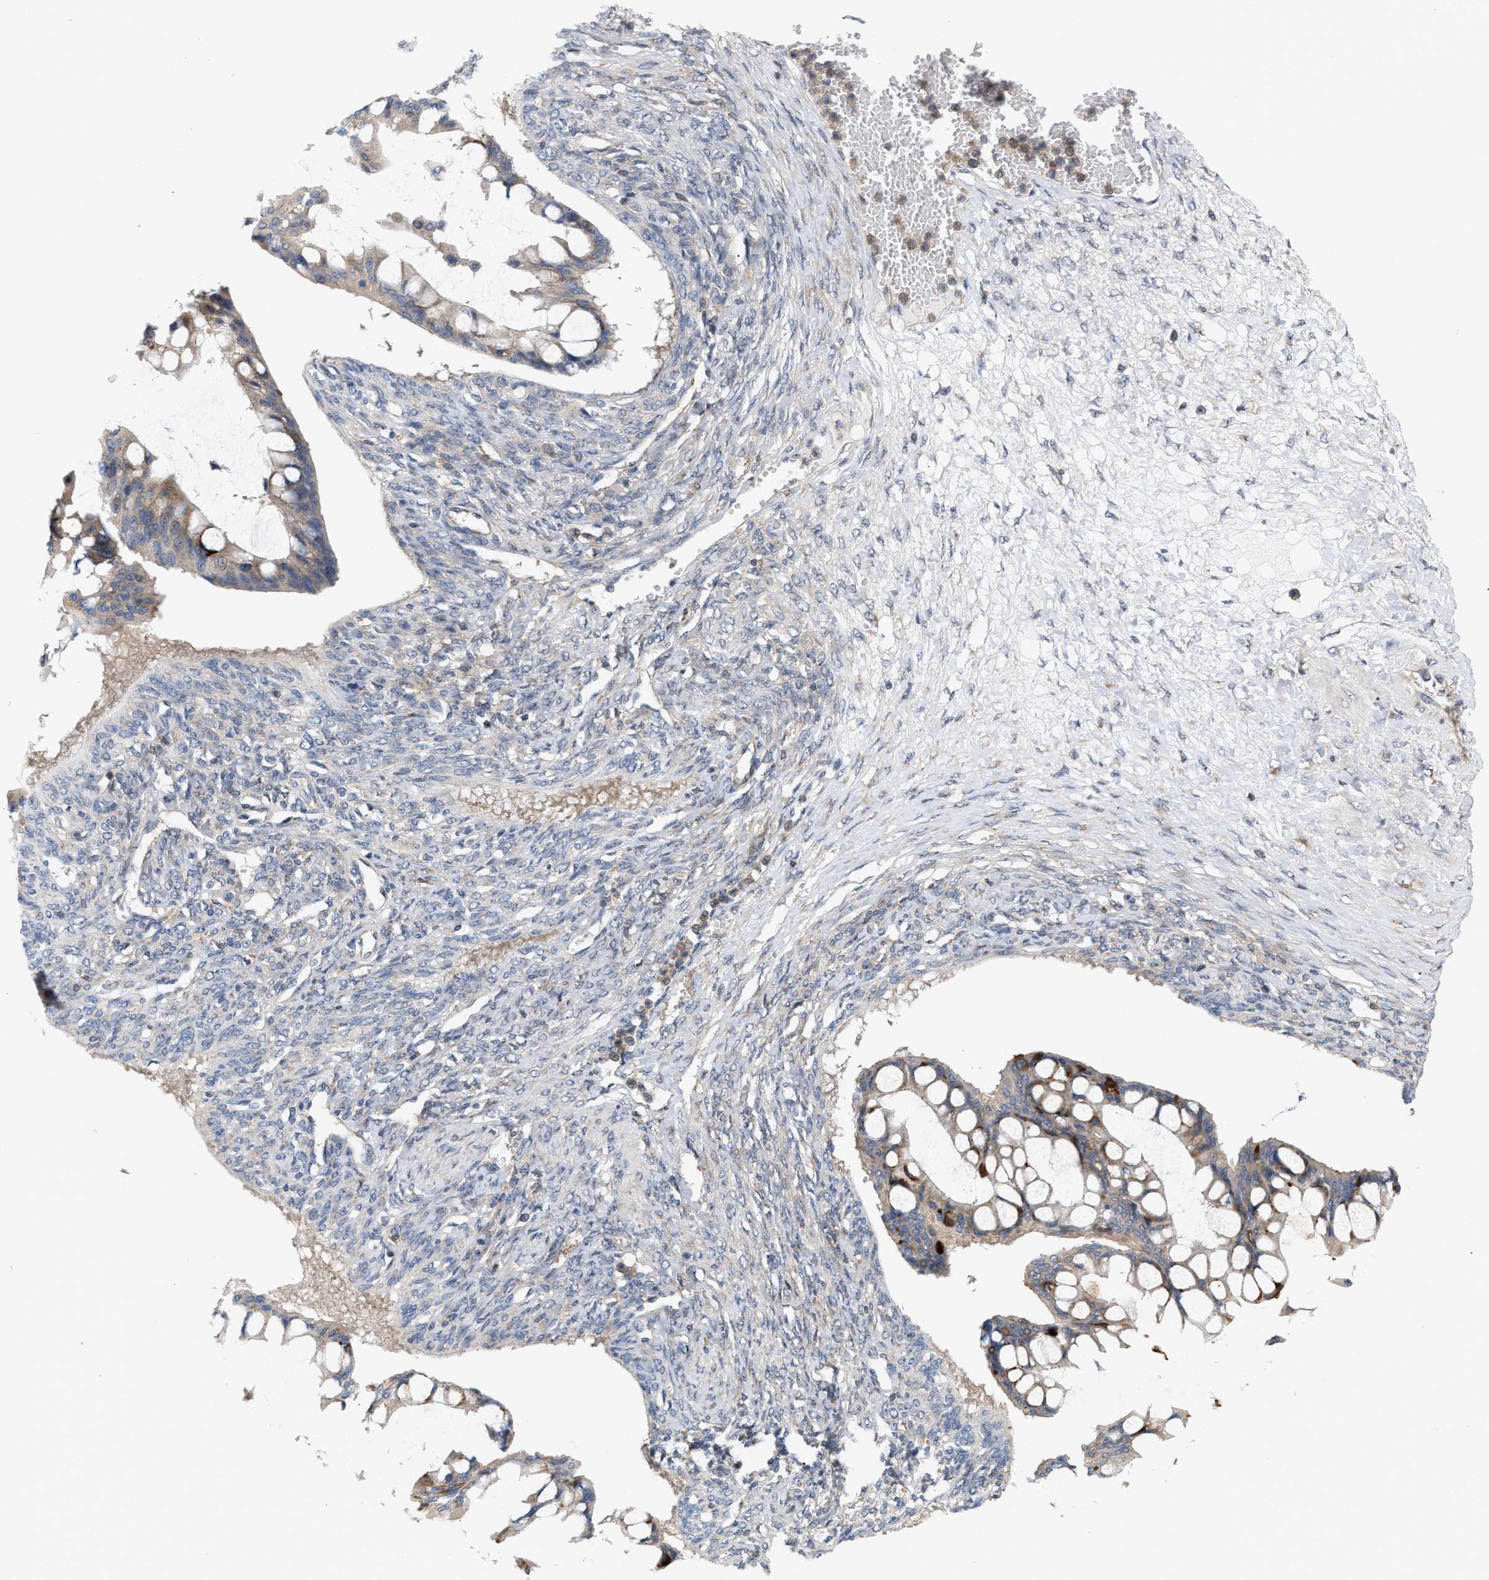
{"staining": {"intensity": "strong", "quantity": "<25%", "location": "cytoplasmic/membranous"}, "tissue": "ovarian cancer", "cell_type": "Tumor cells", "image_type": "cancer", "snomed": [{"axis": "morphology", "description": "Cystadenocarcinoma, mucinous, NOS"}, {"axis": "topography", "description": "Ovary"}], "caption": "Human mucinous cystadenocarcinoma (ovarian) stained with a protein marker reveals strong staining in tumor cells.", "gene": "DBNL", "patient": {"sex": "female", "age": 73}}